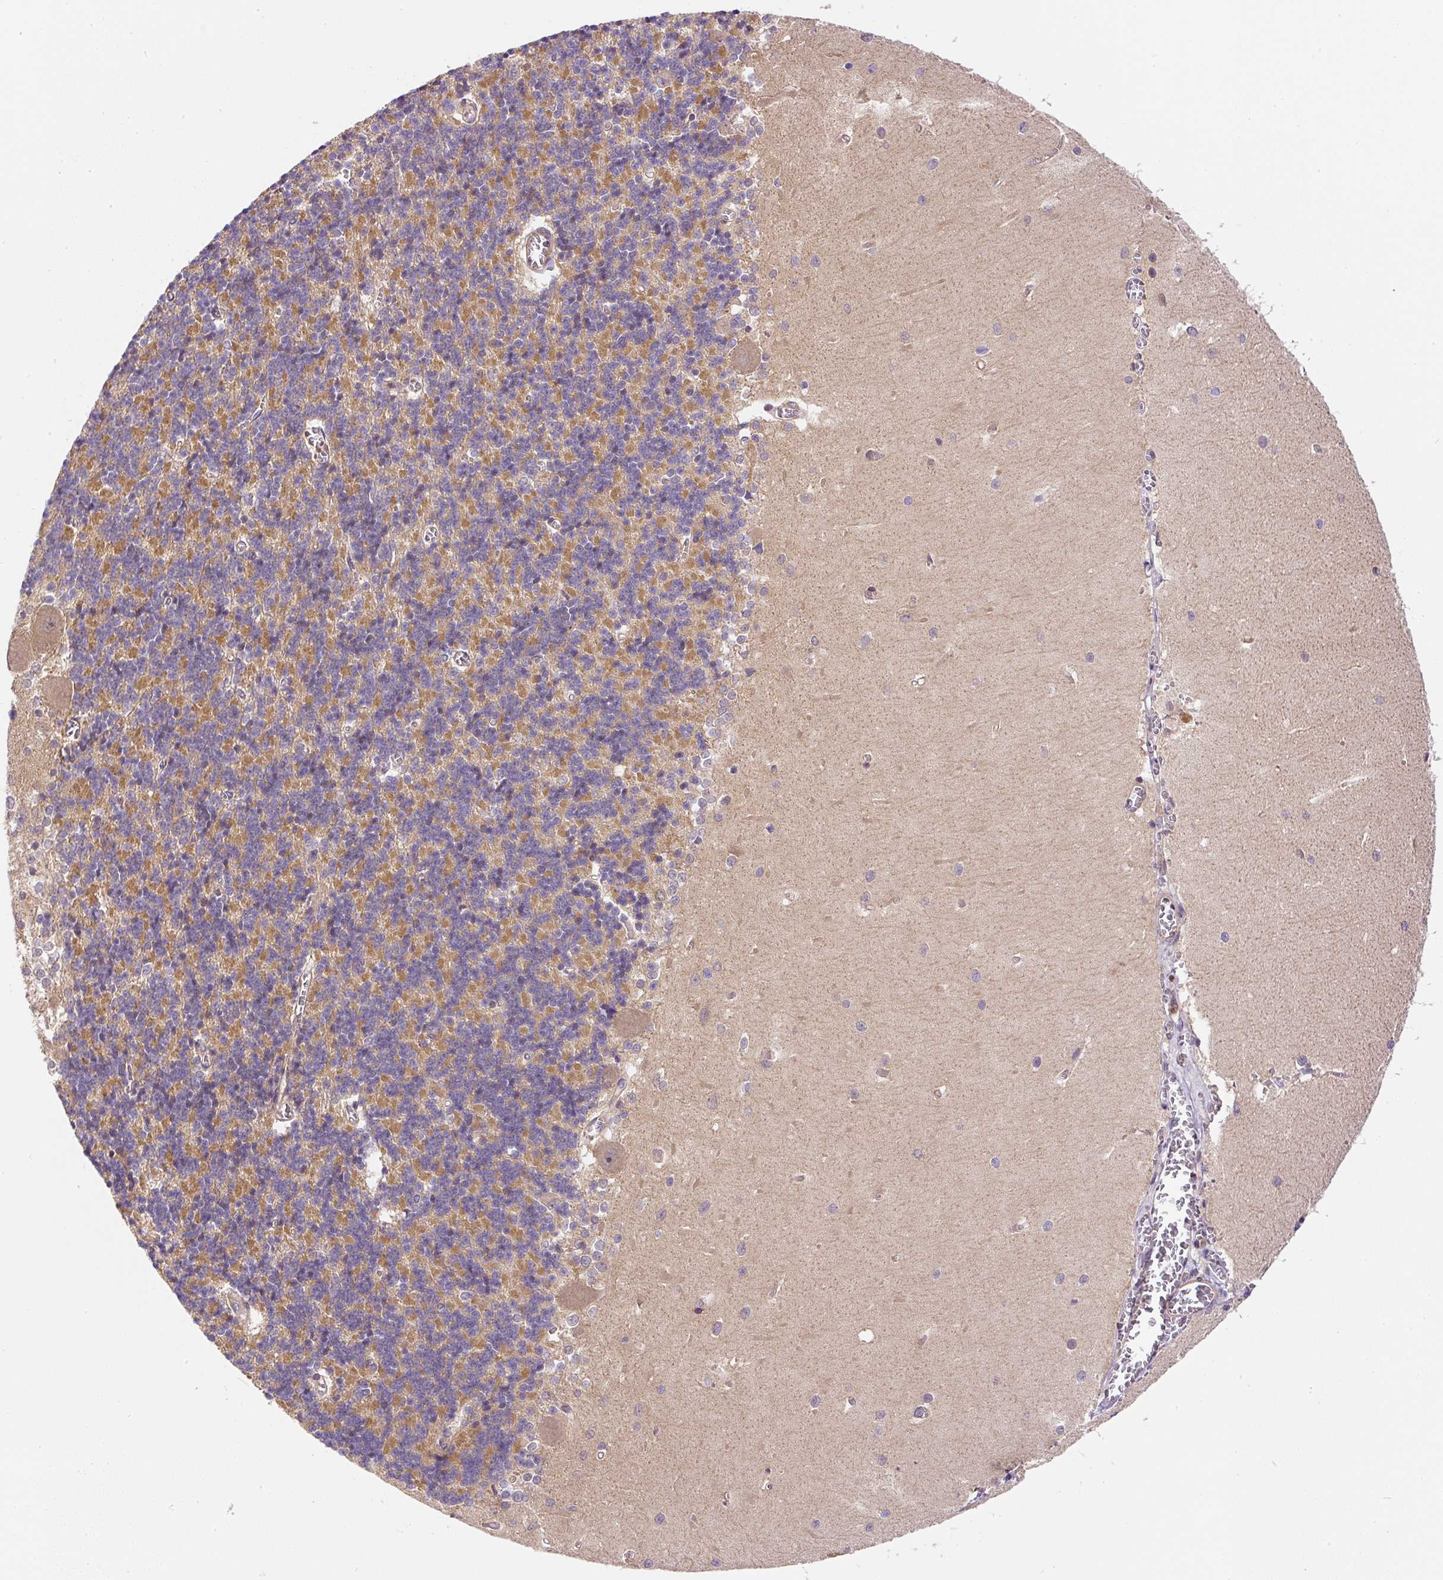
{"staining": {"intensity": "moderate", "quantity": "25%-75%", "location": "cytoplasmic/membranous"}, "tissue": "cerebellum", "cell_type": "Cells in granular layer", "image_type": "normal", "snomed": [{"axis": "morphology", "description": "Normal tissue, NOS"}, {"axis": "topography", "description": "Cerebellum"}], "caption": "Immunohistochemistry micrograph of benign cerebellum: cerebellum stained using IHC shows medium levels of moderate protein expression localized specifically in the cytoplasmic/membranous of cells in granular layer, appearing as a cytoplasmic/membranous brown color.", "gene": "CCDC28A", "patient": {"sex": "male", "age": 37}}